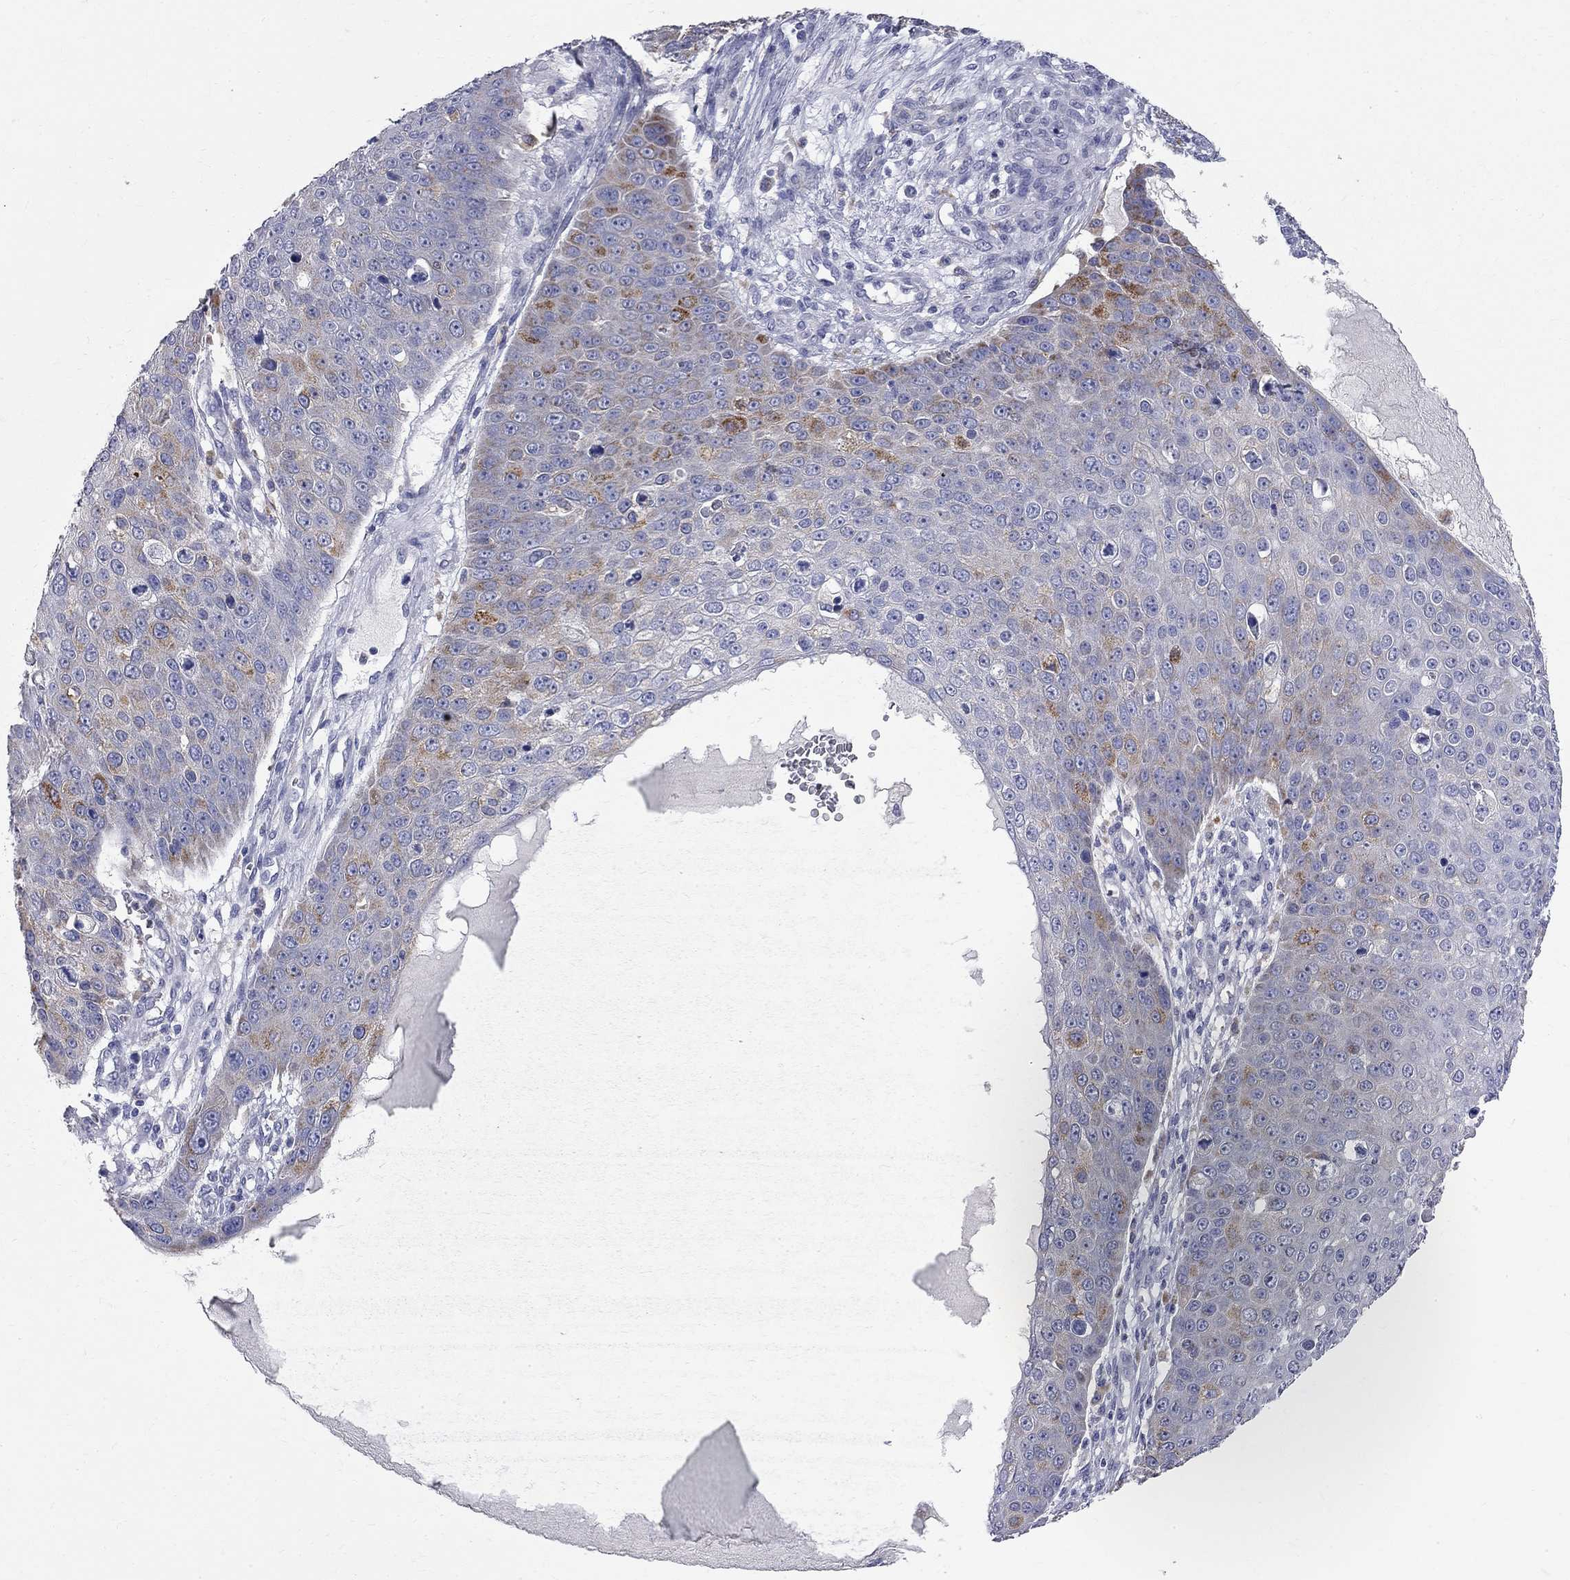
{"staining": {"intensity": "strong", "quantity": "<25%", "location": "cytoplasmic/membranous"}, "tissue": "skin cancer", "cell_type": "Tumor cells", "image_type": "cancer", "snomed": [{"axis": "morphology", "description": "Squamous cell carcinoma, NOS"}, {"axis": "topography", "description": "Skin"}], "caption": "Skin cancer (squamous cell carcinoma) was stained to show a protein in brown. There is medium levels of strong cytoplasmic/membranous positivity in approximately <25% of tumor cells. Immunohistochemistry (ihc) stains the protein in brown and the nuclei are stained blue.", "gene": "ACSL1", "patient": {"sex": "male", "age": 71}}